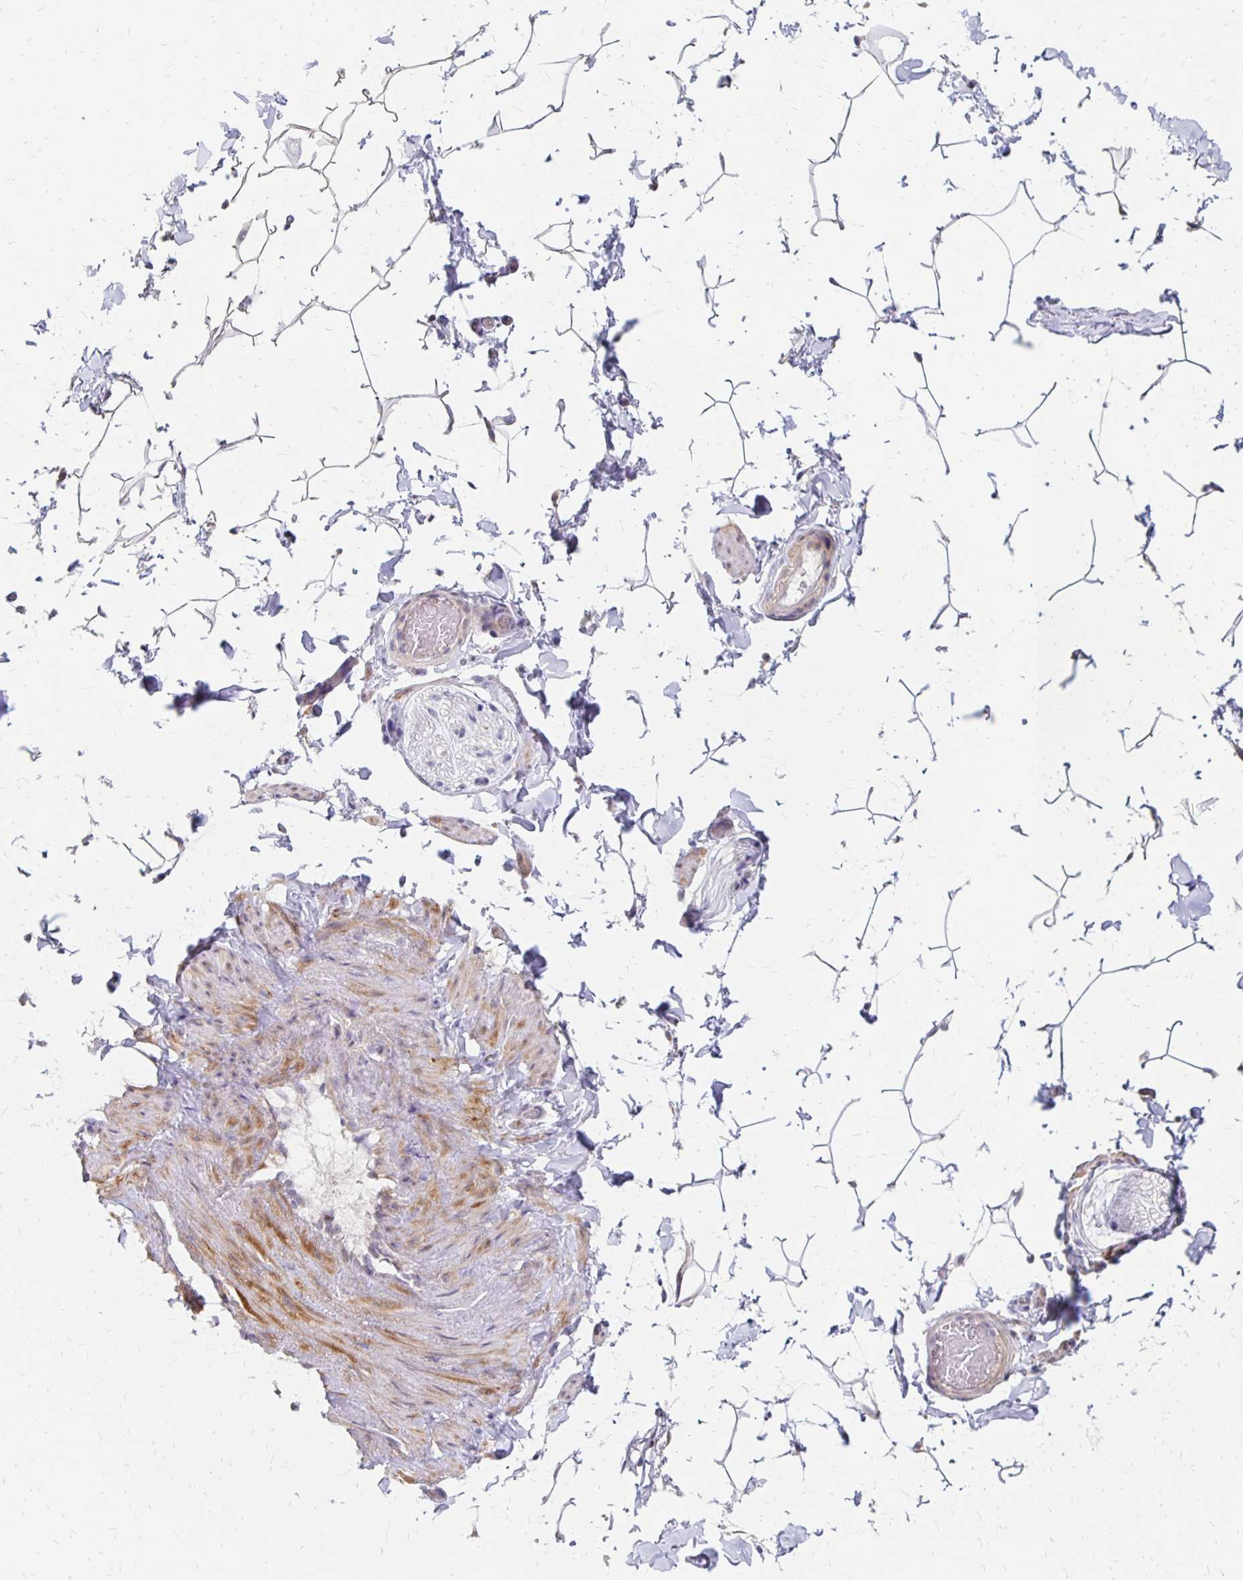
{"staining": {"intensity": "negative", "quantity": "none", "location": "none"}, "tissue": "adipose tissue", "cell_type": "Adipocytes", "image_type": "normal", "snomed": [{"axis": "morphology", "description": "Normal tissue, NOS"}, {"axis": "topography", "description": "Epididymis"}, {"axis": "topography", "description": "Peripheral nerve tissue"}], "caption": "The immunohistochemistry (IHC) image has no significant expression in adipocytes of adipose tissue.", "gene": "ATOSB", "patient": {"sex": "male", "age": 32}}